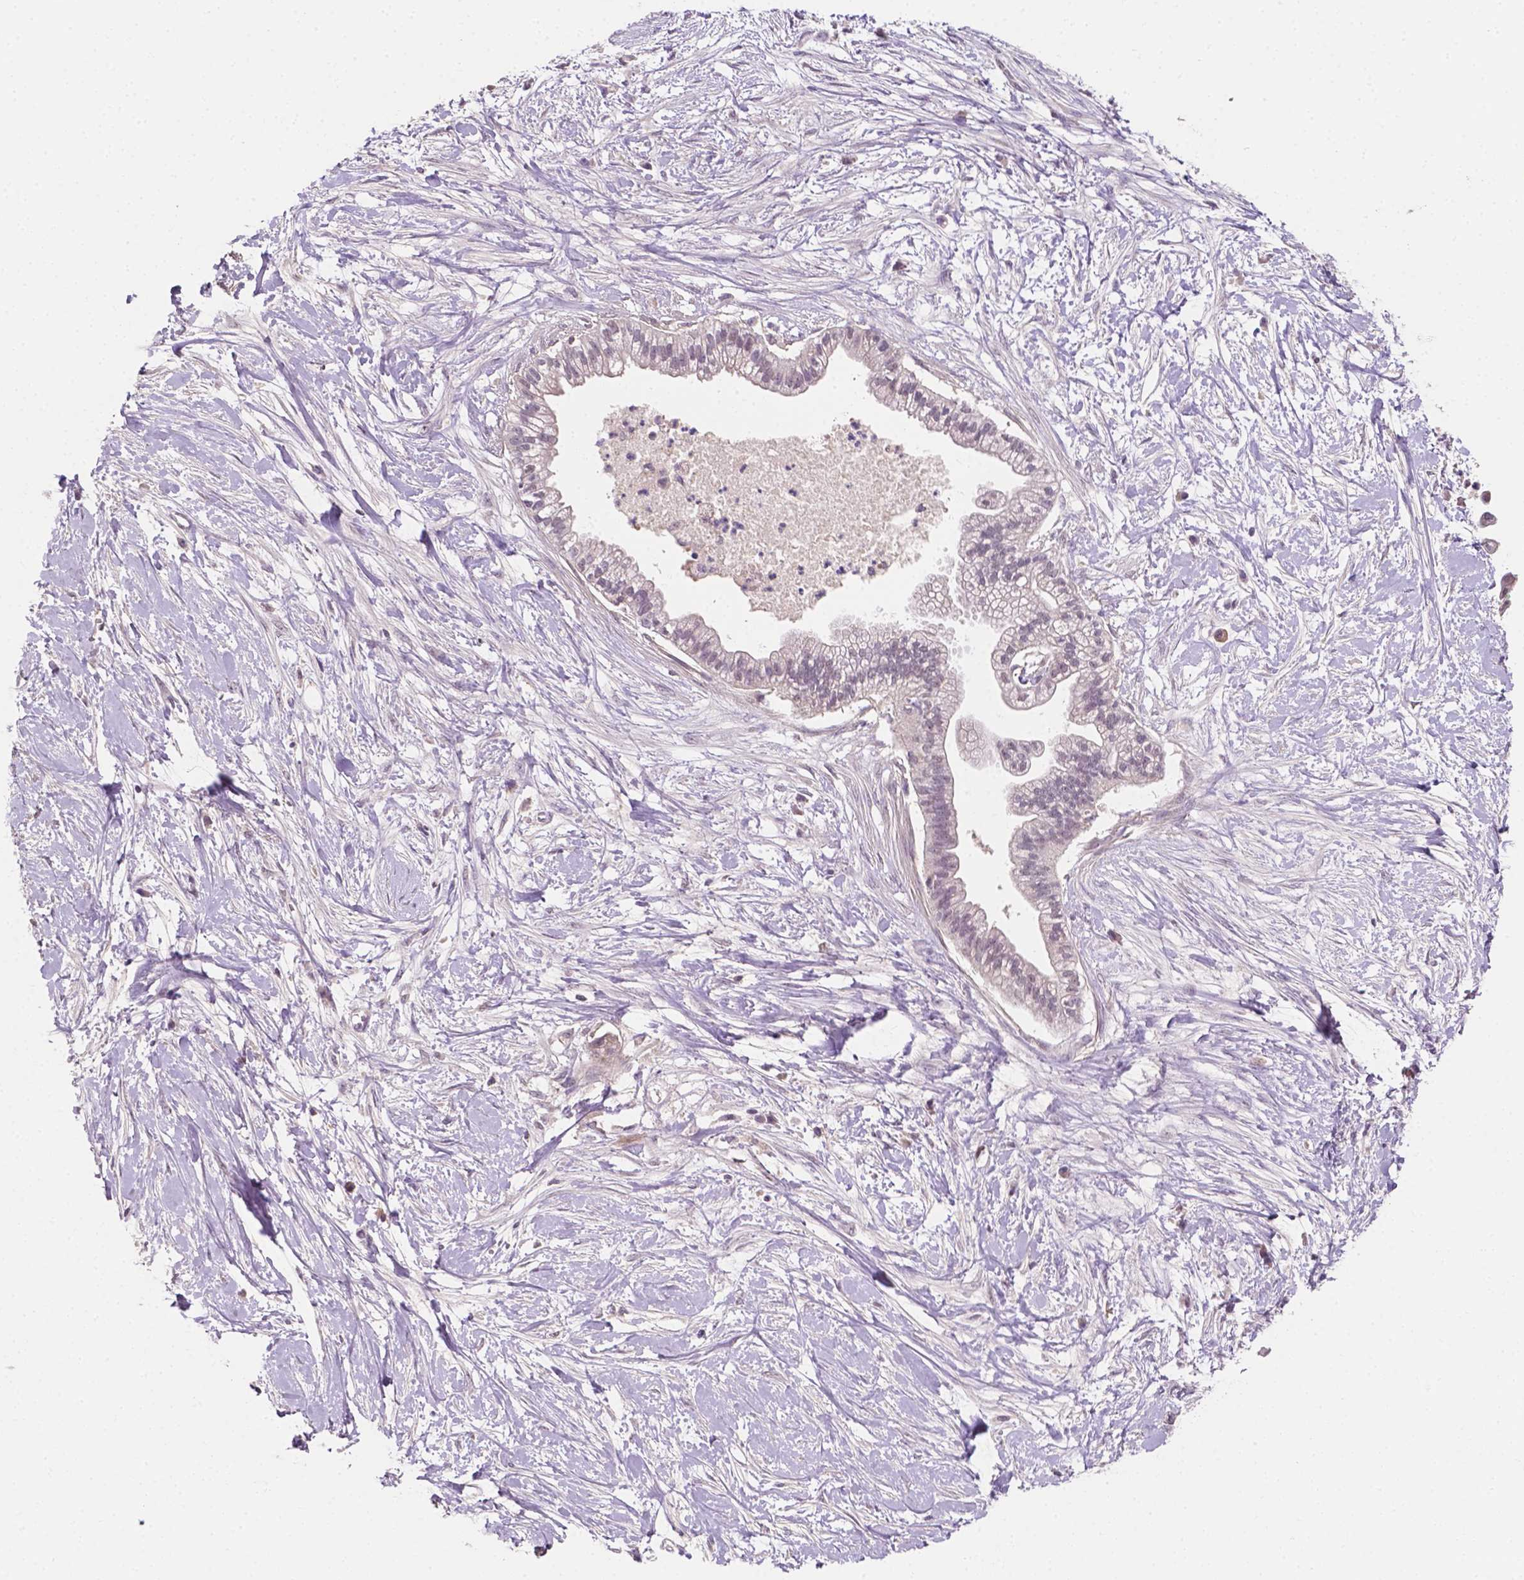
{"staining": {"intensity": "negative", "quantity": "none", "location": "none"}, "tissue": "pancreatic cancer", "cell_type": "Tumor cells", "image_type": "cancer", "snomed": [{"axis": "morphology", "description": "Normal tissue, NOS"}, {"axis": "morphology", "description": "Adenocarcinoma, NOS"}, {"axis": "topography", "description": "Lymph node"}, {"axis": "topography", "description": "Pancreas"}], "caption": "Protein analysis of pancreatic cancer reveals no significant staining in tumor cells.", "gene": "MROH6", "patient": {"sex": "female", "age": 58}}